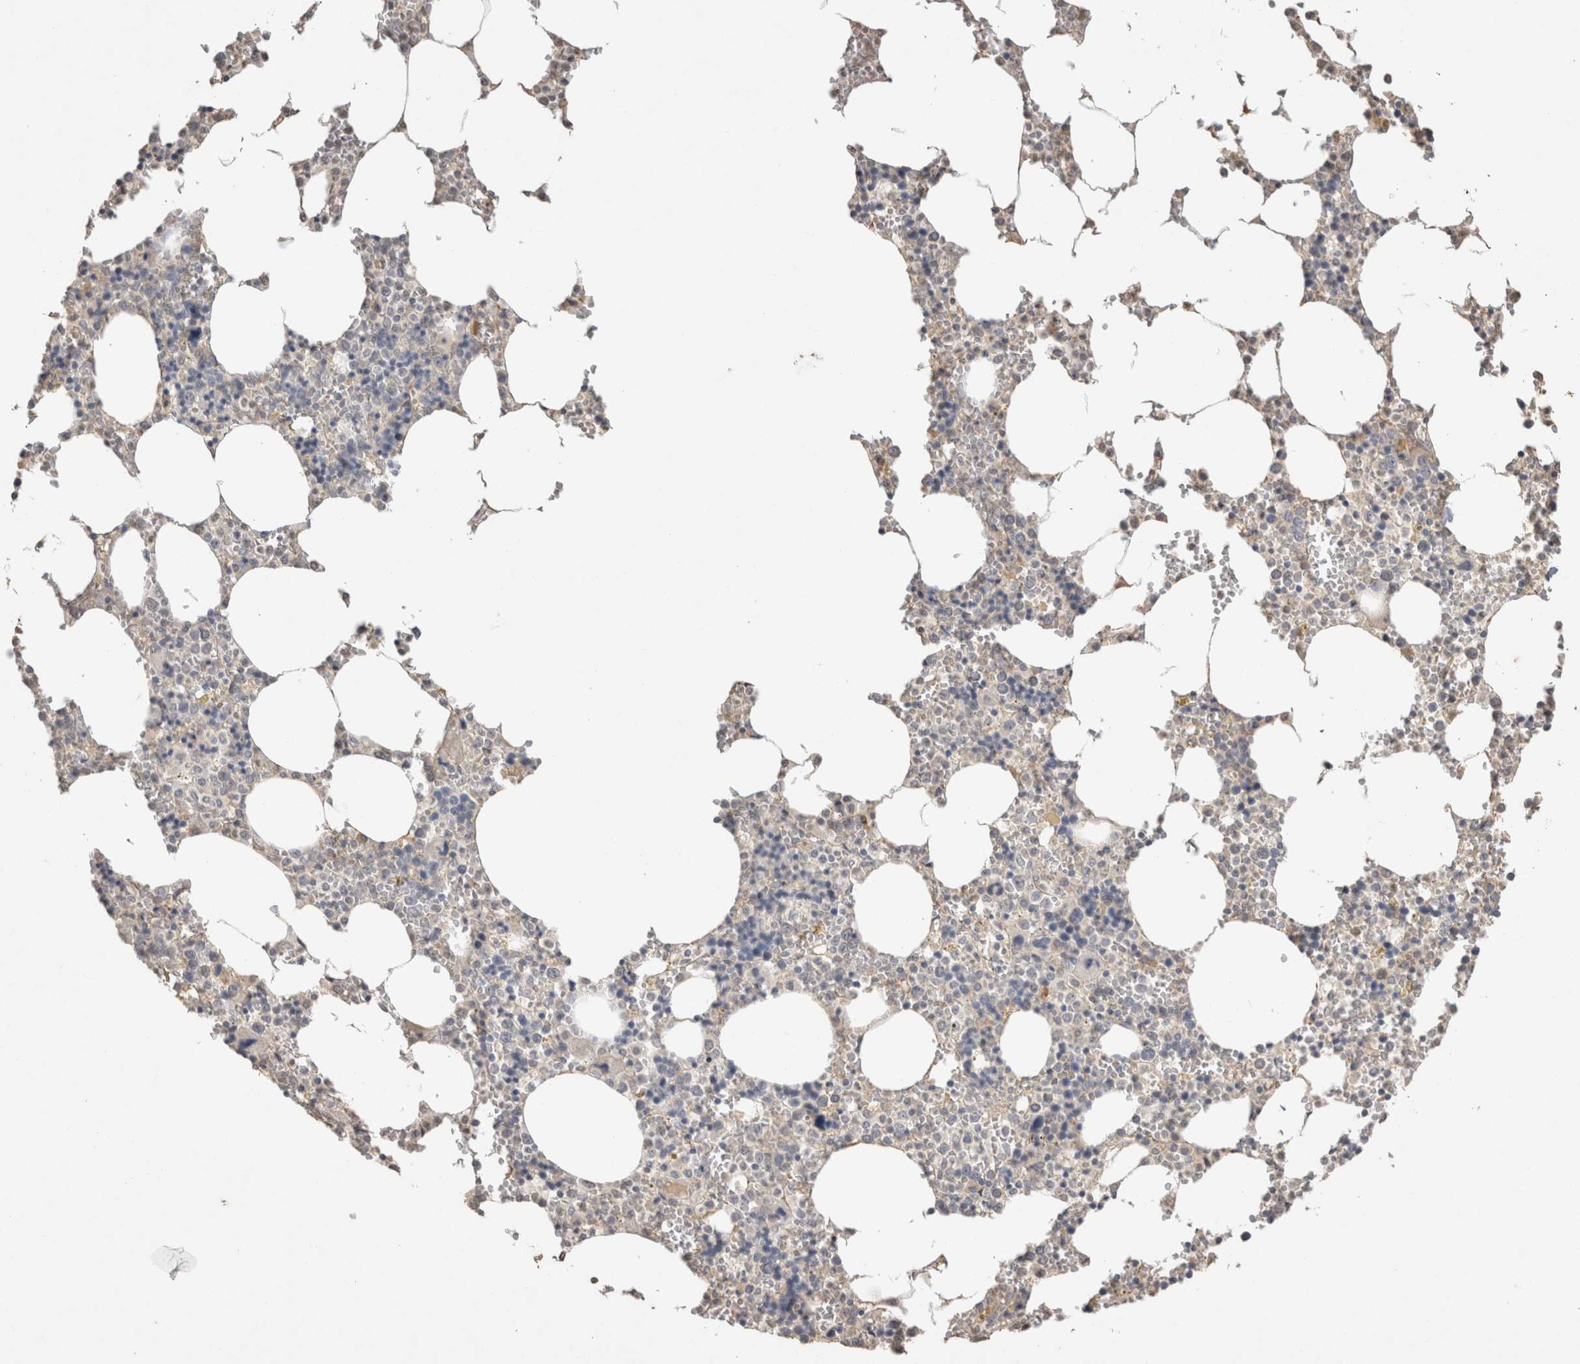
{"staining": {"intensity": "negative", "quantity": "none", "location": "none"}, "tissue": "bone marrow", "cell_type": "Hematopoietic cells", "image_type": "normal", "snomed": [{"axis": "morphology", "description": "Normal tissue, NOS"}, {"axis": "topography", "description": "Bone marrow"}], "caption": "High power microscopy micrograph of an immunohistochemistry micrograph of benign bone marrow, revealing no significant positivity in hematopoietic cells.", "gene": "NAALADL2", "patient": {"sex": "male", "age": 70}}